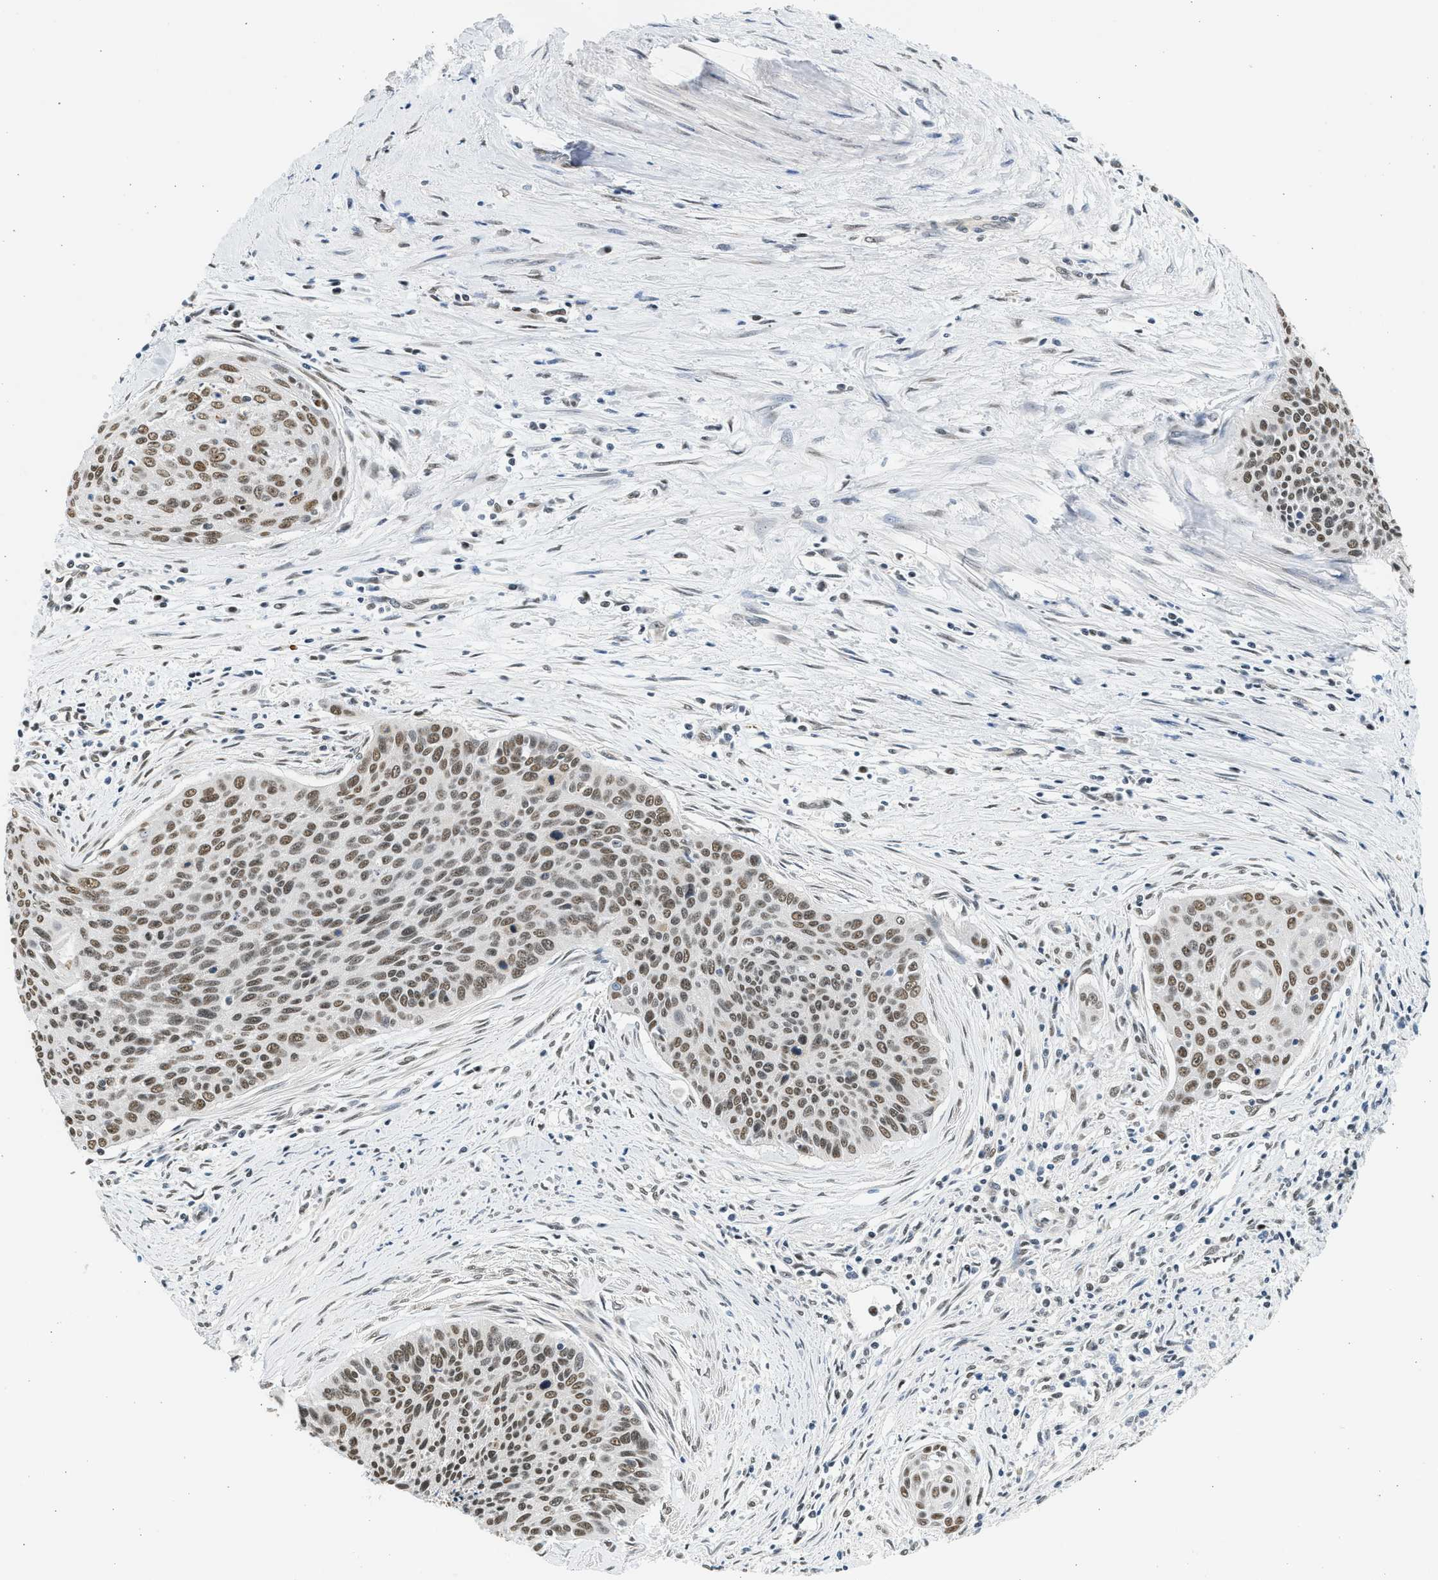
{"staining": {"intensity": "moderate", "quantity": ">75%", "location": "nuclear"}, "tissue": "cervical cancer", "cell_type": "Tumor cells", "image_type": "cancer", "snomed": [{"axis": "morphology", "description": "Squamous cell carcinoma, NOS"}, {"axis": "topography", "description": "Cervix"}], "caption": "Cervical cancer (squamous cell carcinoma) tissue shows moderate nuclear staining in about >75% of tumor cells (brown staining indicates protein expression, while blue staining denotes nuclei).", "gene": "HIPK1", "patient": {"sex": "female", "age": 55}}